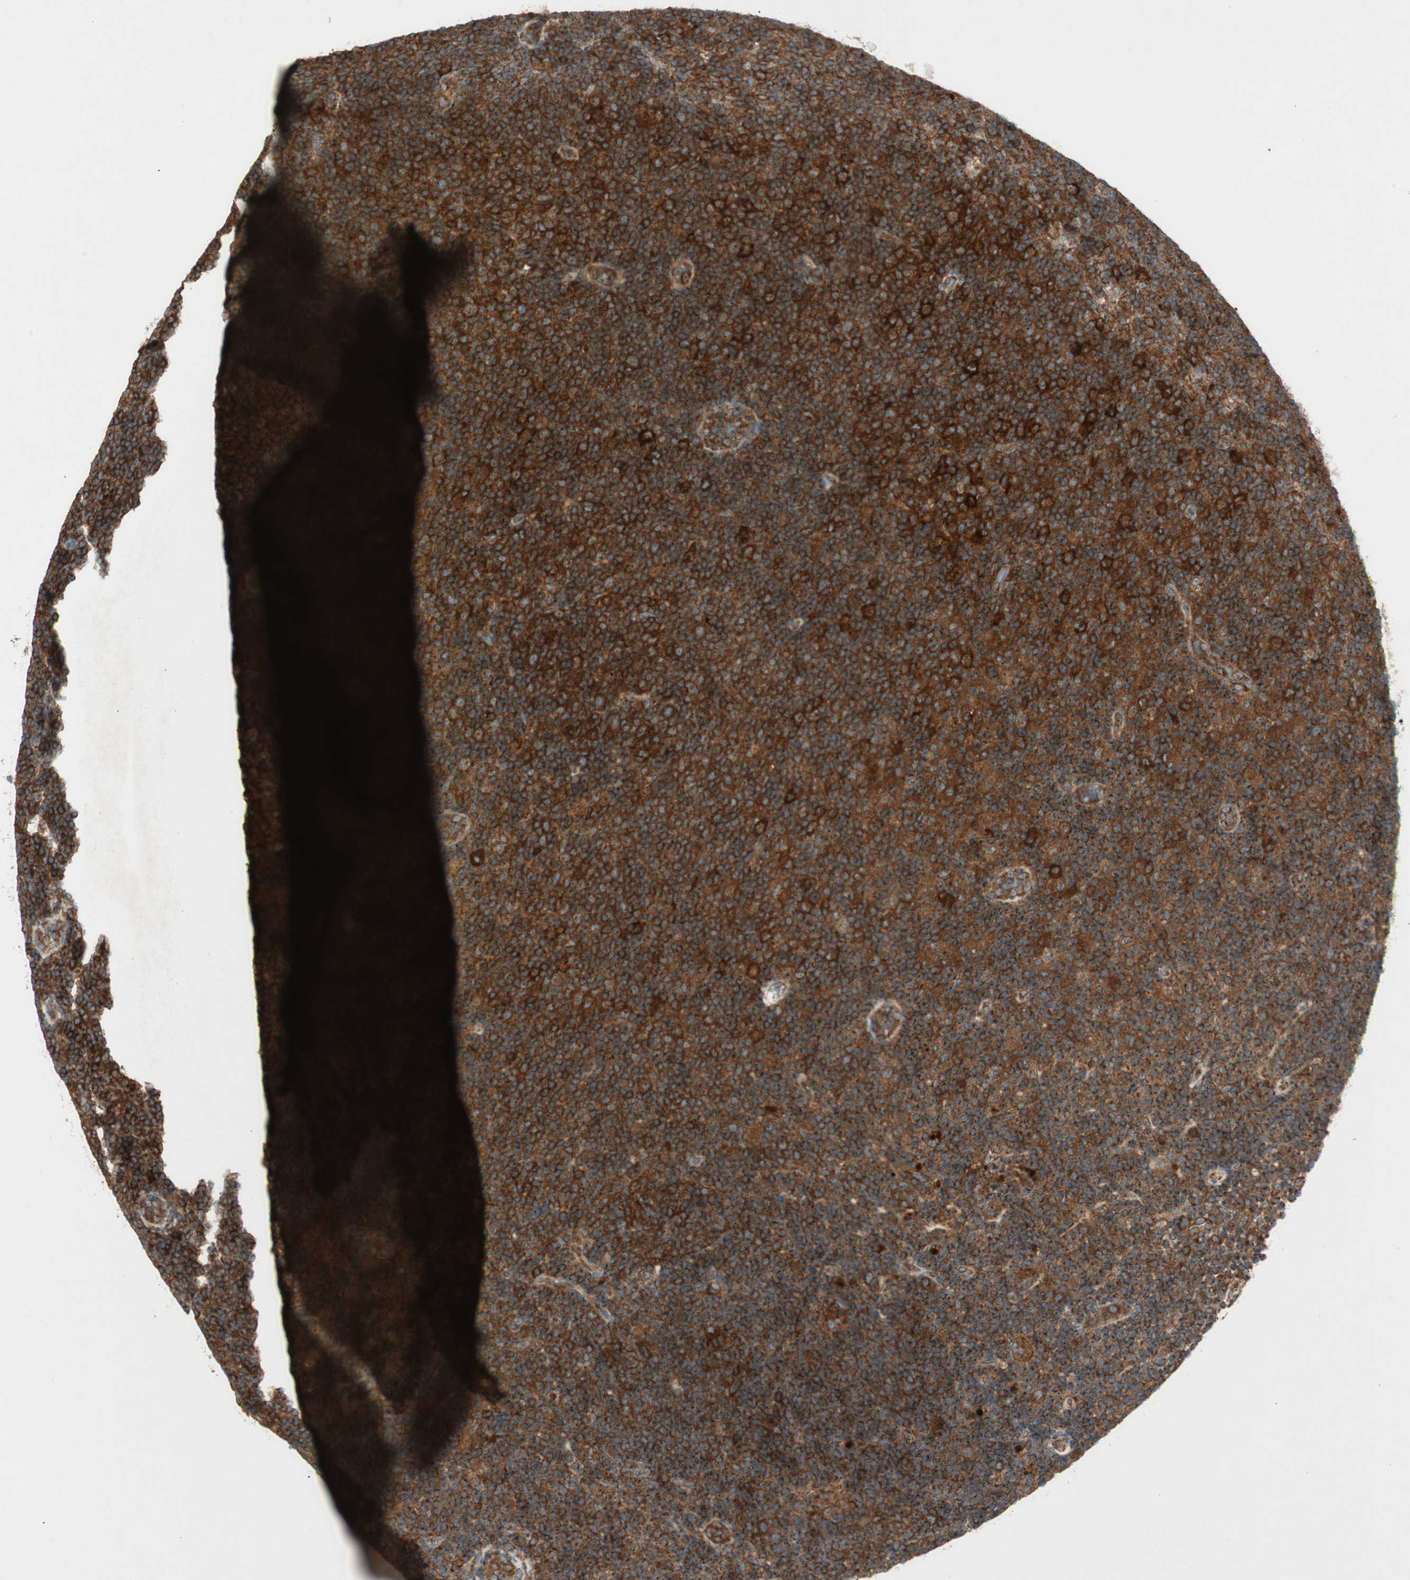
{"staining": {"intensity": "strong", "quantity": ">75%", "location": "cytoplasmic/membranous"}, "tissue": "lymphoma", "cell_type": "Tumor cells", "image_type": "cancer", "snomed": [{"axis": "morphology", "description": "Malignant lymphoma, non-Hodgkin's type, Low grade"}, {"axis": "topography", "description": "Lymph node"}], "caption": "Human lymphoma stained with a brown dye exhibits strong cytoplasmic/membranous positive expression in approximately >75% of tumor cells.", "gene": "CHADL", "patient": {"sex": "male", "age": 83}}